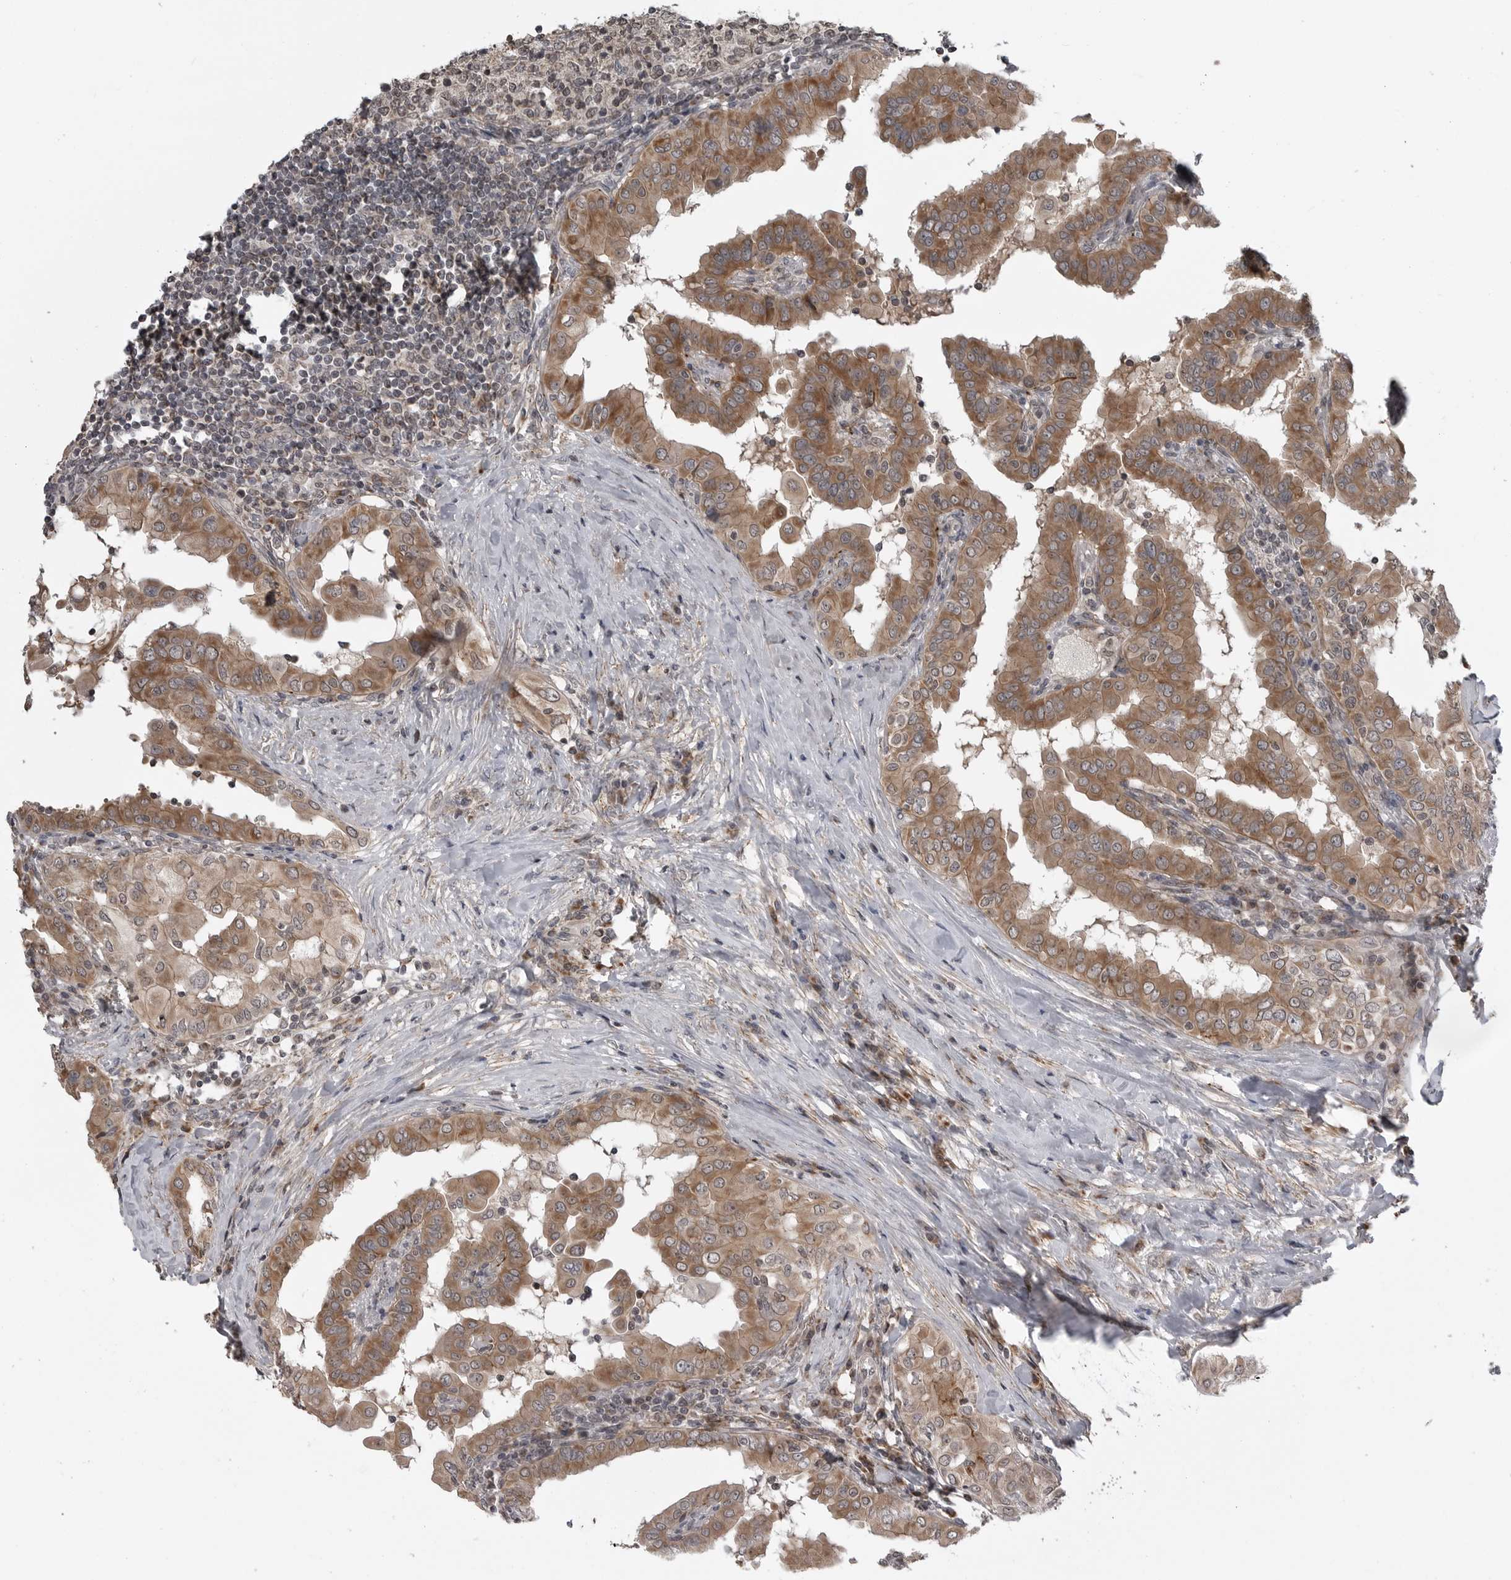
{"staining": {"intensity": "moderate", "quantity": ">75%", "location": "cytoplasmic/membranous"}, "tissue": "thyroid cancer", "cell_type": "Tumor cells", "image_type": "cancer", "snomed": [{"axis": "morphology", "description": "Papillary adenocarcinoma, NOS"}, {"axis": "topography", "description": "Thyroid gland"}], "caption": "A micrograph showing moderate cytoplasmic/membranous staining in approximately >75% of tumor cells in papillary adenocarcinoma (thyroid), as visualized by brown immunohistochemical staining.", "gene": "FAAP100", "patient": {"sex": "male", "age": 33}}